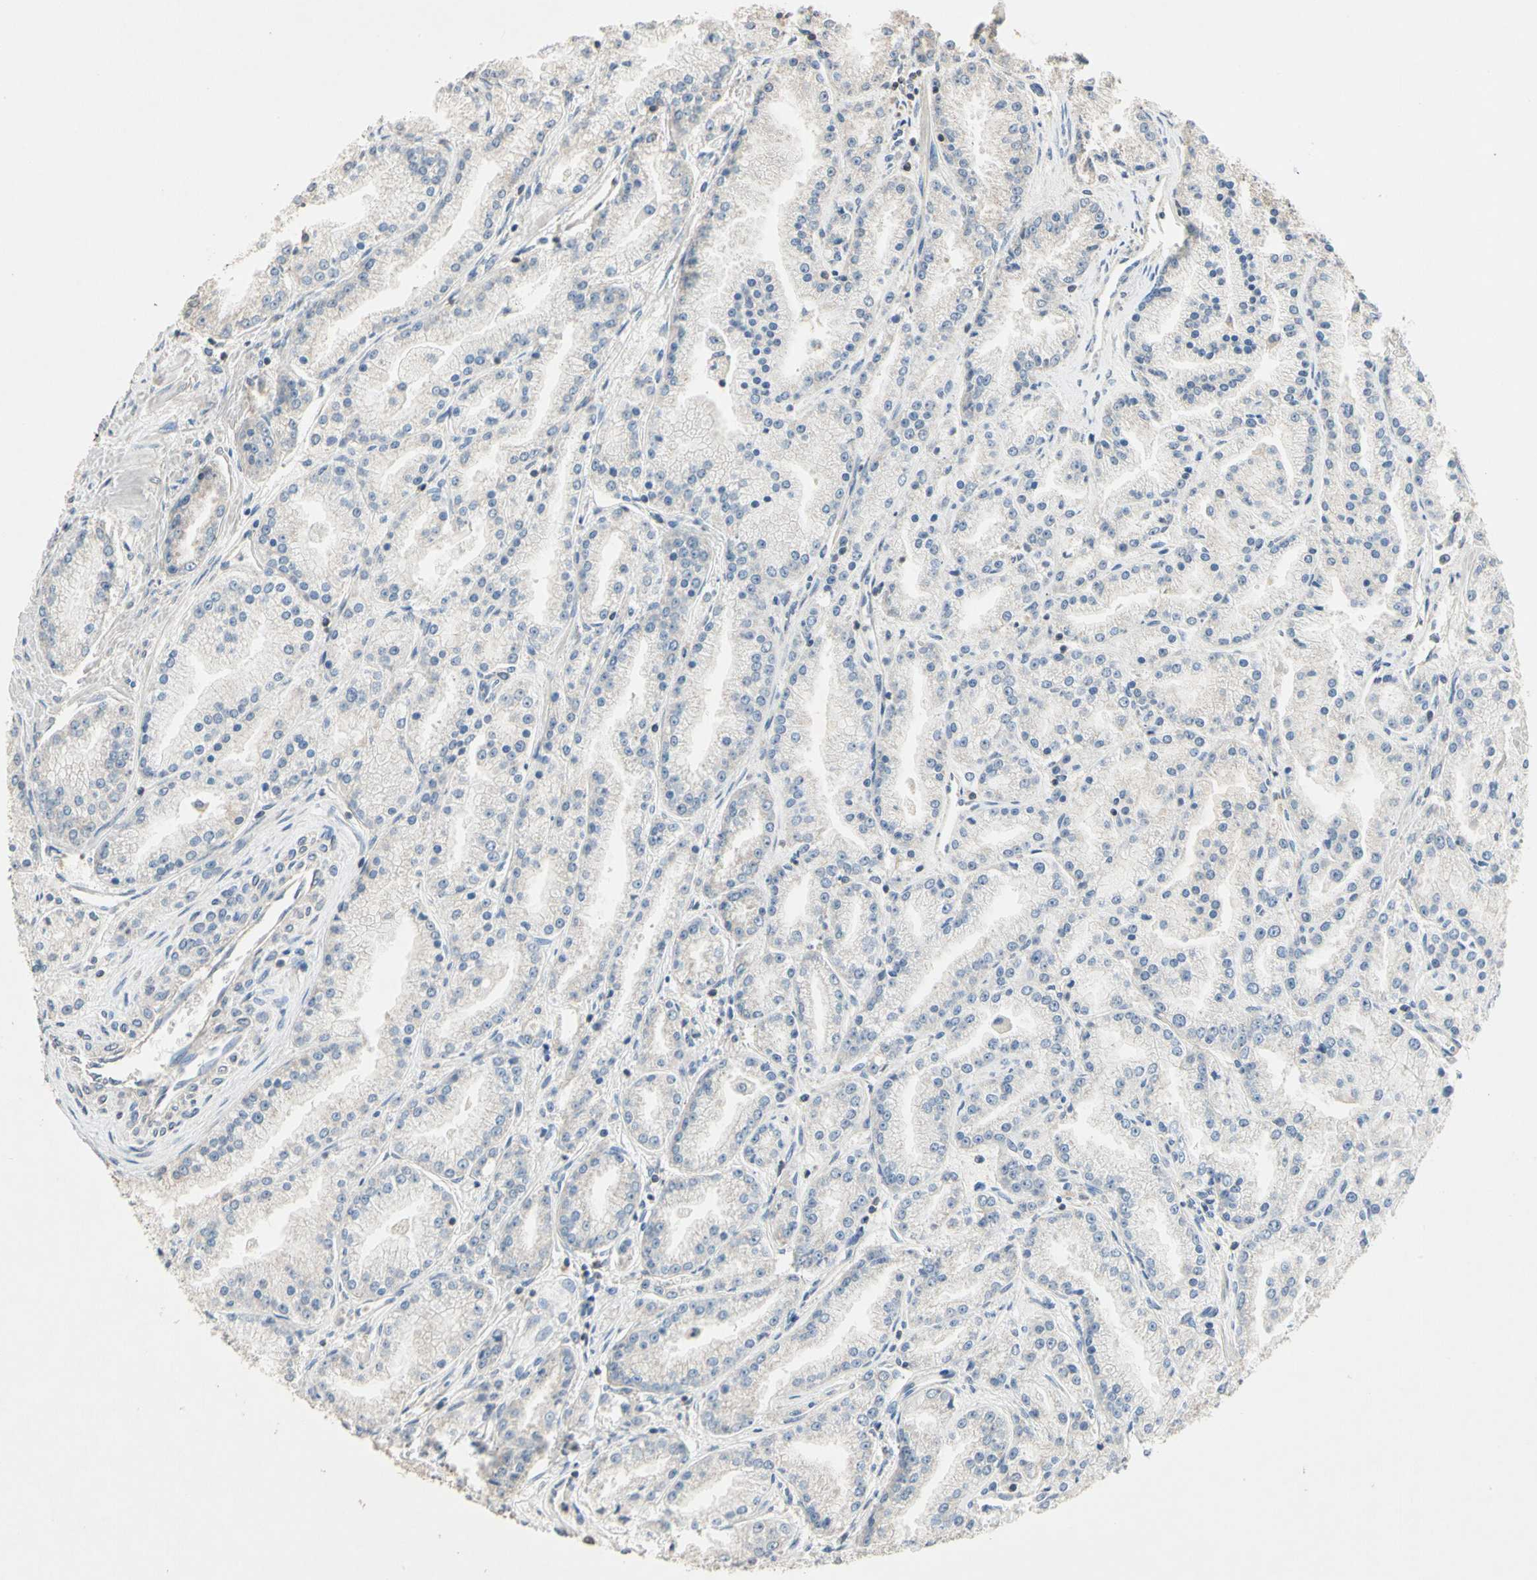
{"staining": {"intensity": "negative", "quantity": "none", "location": "none"}, "tissue": "prostate cancer", "cell_type": "Tumor cells", "image_type": "cancer", "snomed": [{"axis": "morphology", "description": "Adenocarcinoma, High grade"}, {"axis": "topography", "description": "Prostate"}], "caption": "The histopathology image demonstrates no significant expression in tumor cells of adenocarcinoma (high-grade) (prostate). (DAB IHC with hematoxylin counter stain).", "gene": "MAP3K10", "patient": {"sex": "male", "age": 61}}